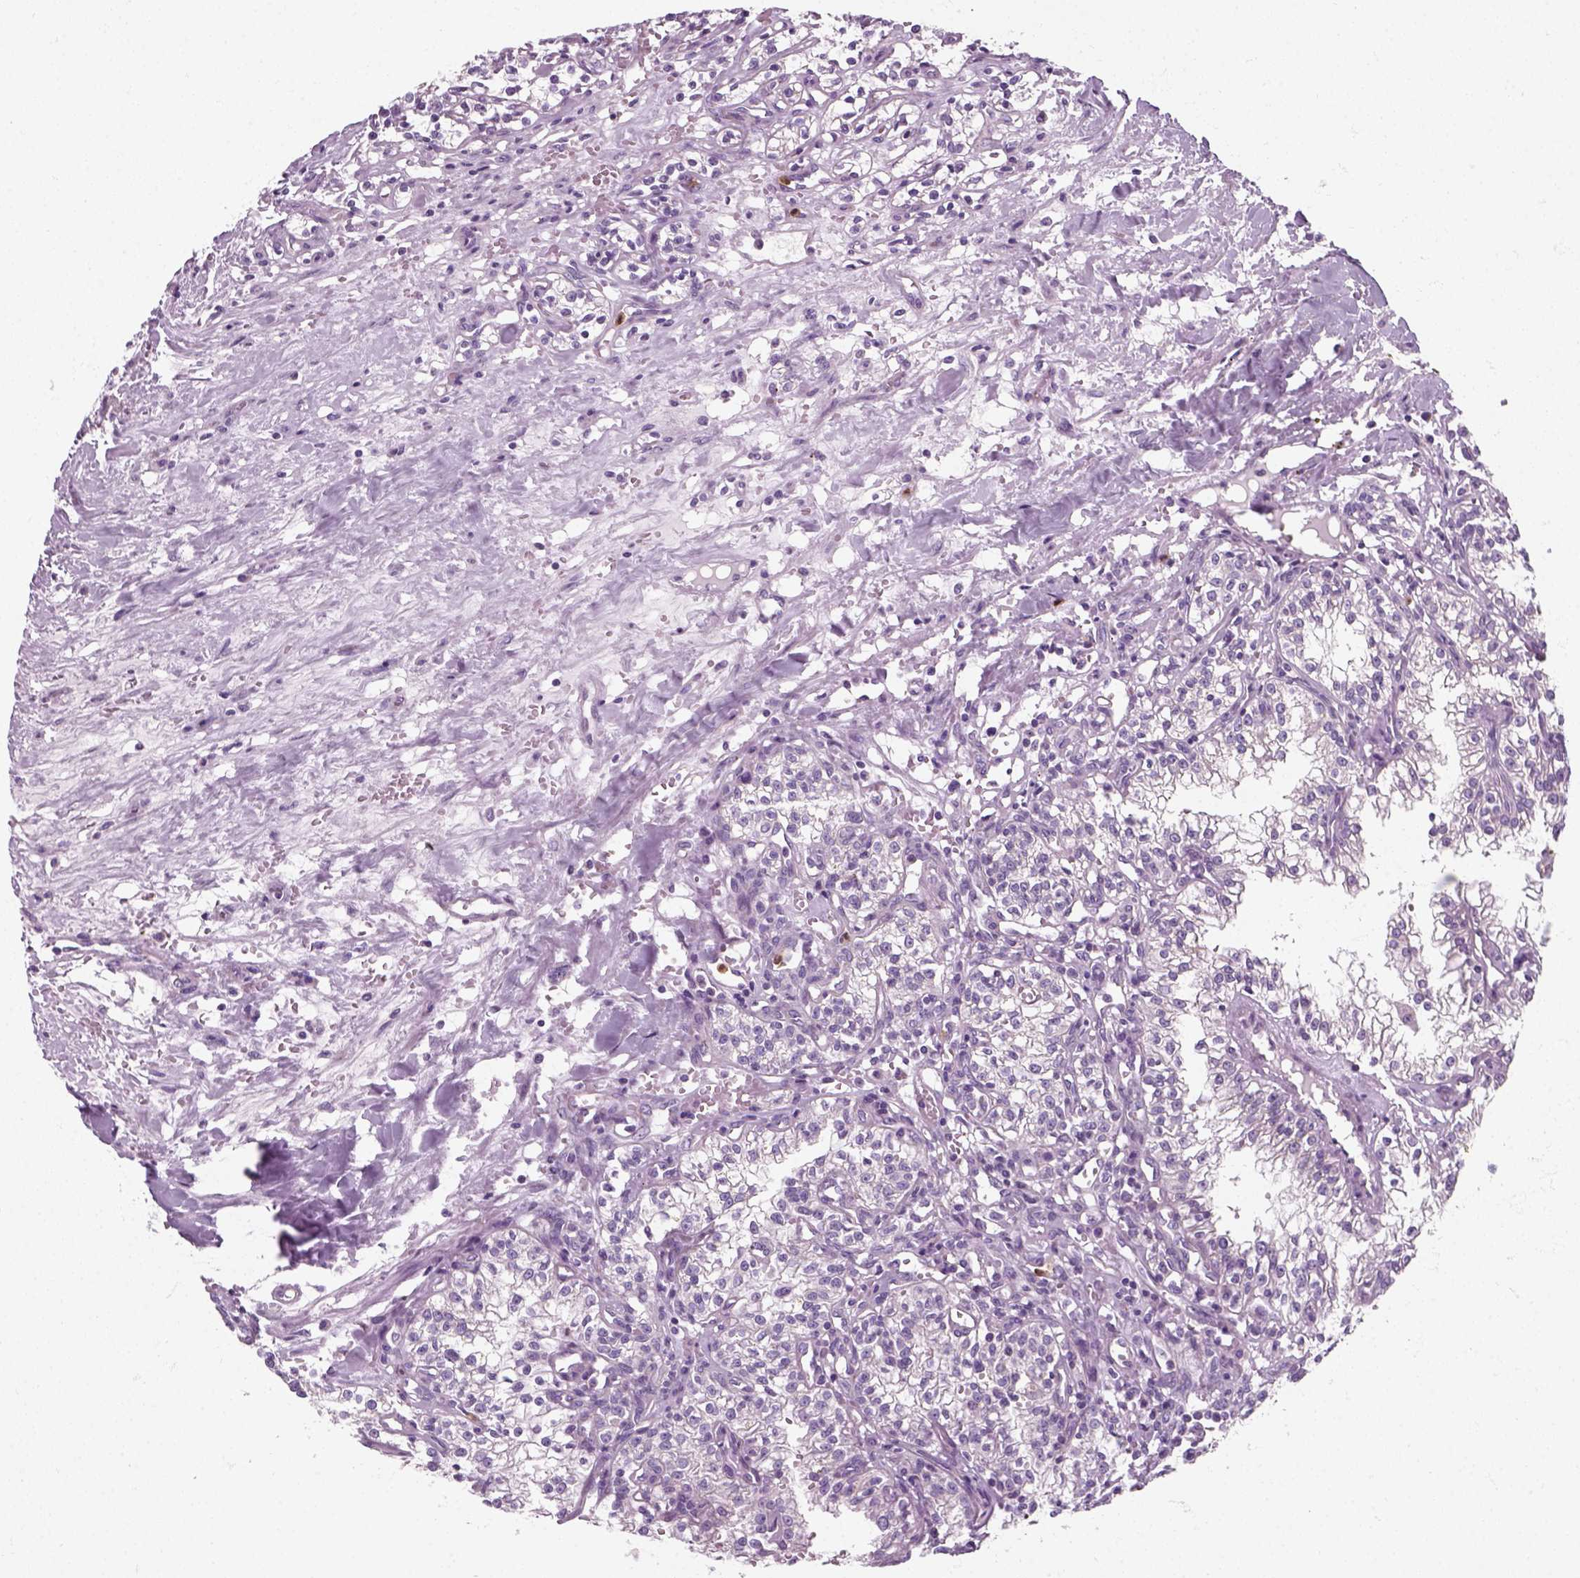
{"staining": {"intensity": "negative", "quantity": "none", "location": "none"}, "tissue": "renal cancer", "cell_type": "Tumor cells", "image_type": "cancer", "snomed": [{"axis": "morphology", "description": "Adenocarcinoma, NOS"}, {"axis": "topography", "description": "Kidney"}], "caption": "Micrograph shows no protein expression in tumor cells of renal cancer (adenocarcinoma) tissue. (Brightfield microscopy of DAB immunohistochemistry (IHC) at high magnification).", "gene": "IL4", "patient": {"sex": "male", "age": 36}}